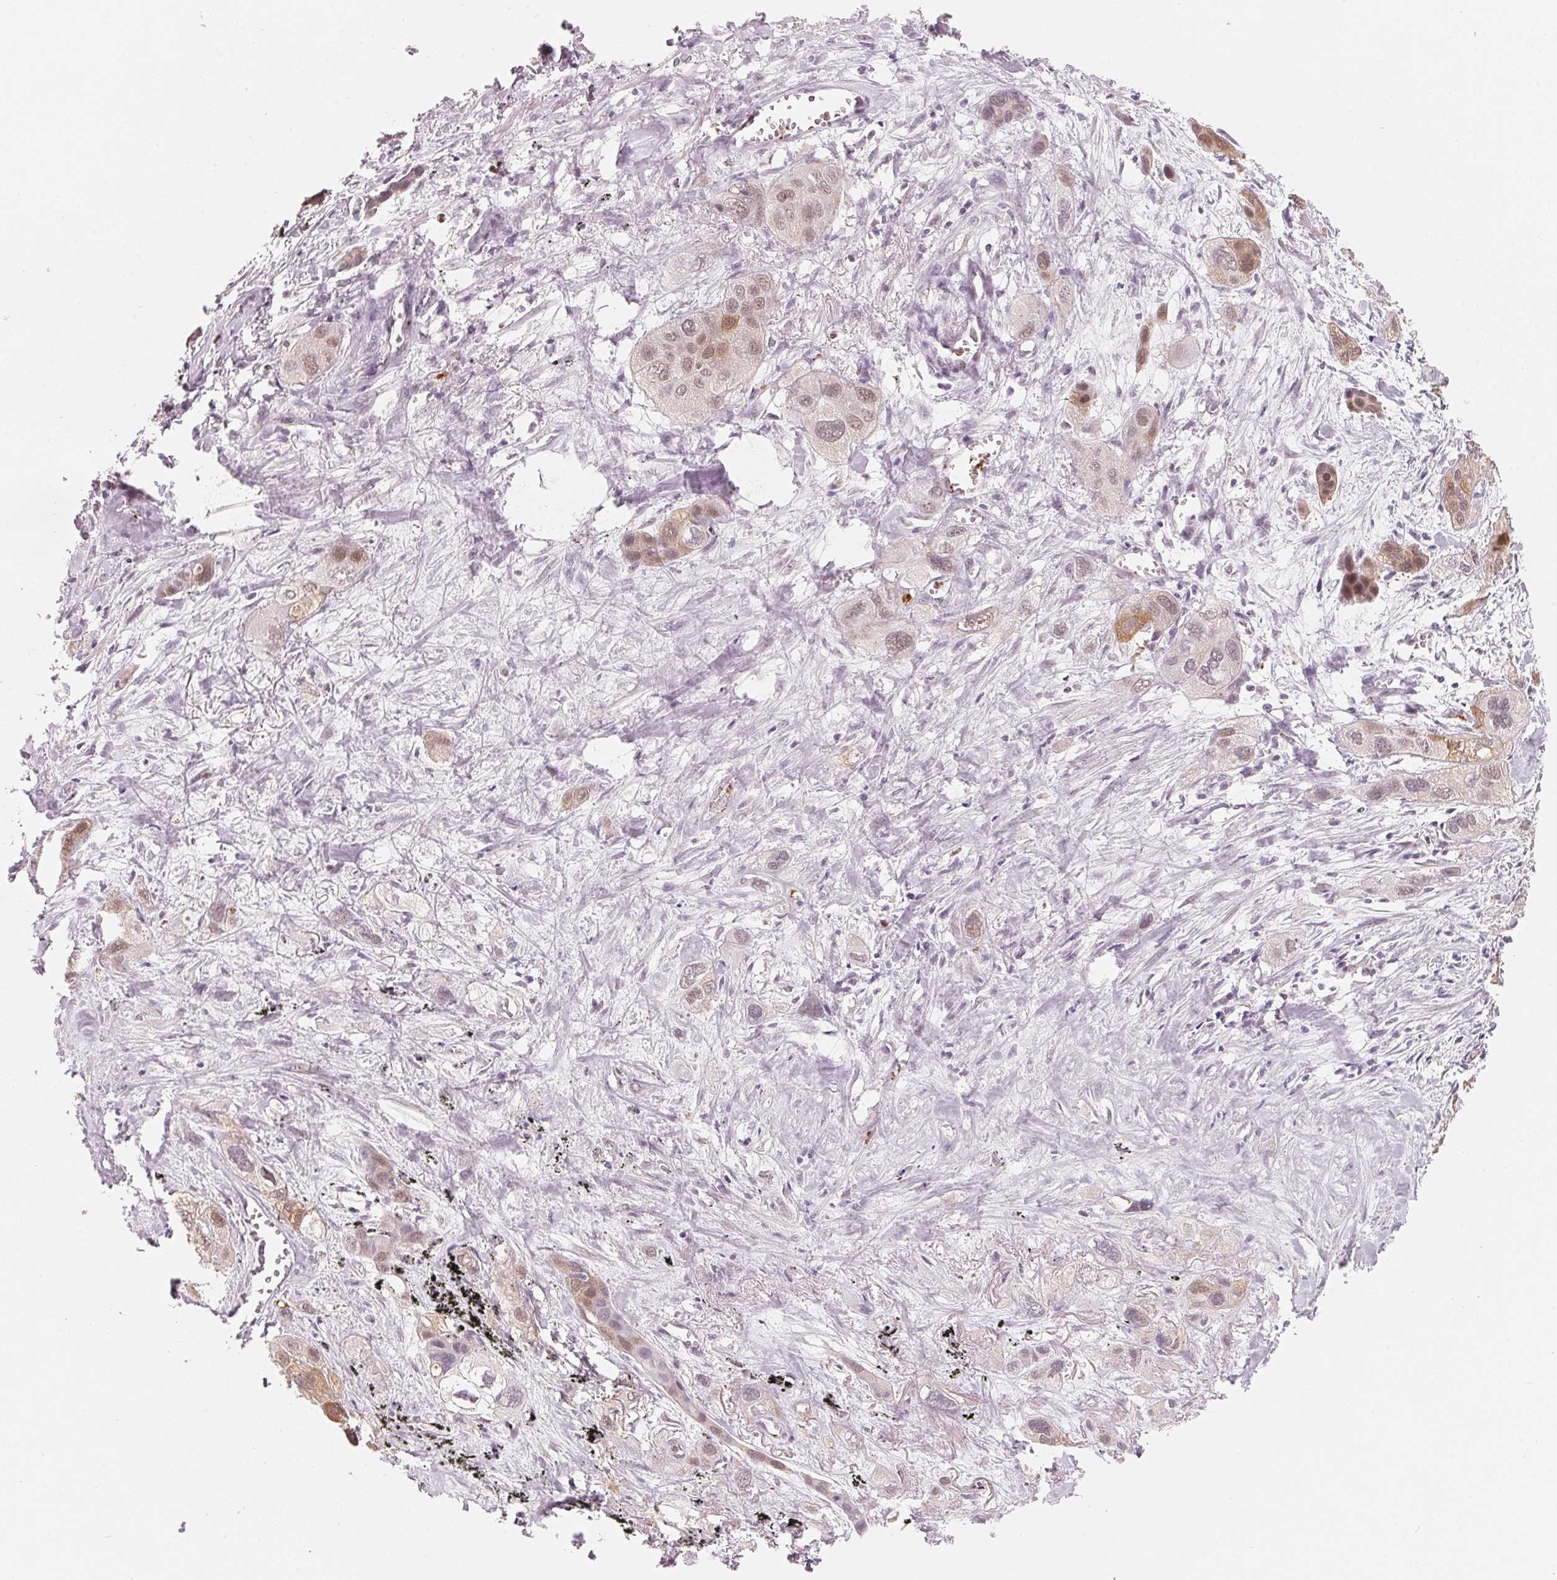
{"staining": {"intensity": "moderate", "quantity": "25%-75%", "location": "nuclear"}, "tissue": "lung cancer", "cell_type": "Tumor cells", "image_type": "cancer", "snomed": [{"axis": "morphology", "description": "Squamous cell carcinoma, NOS"}, {"axis": "morphology", "description": "Squamous cell carcinoma, metastatic, NOS"}, {"axis": "topography", "description": "Lung"}], "caption": "The photomicrograph displays staining of lung metastatic squamous cell carcinoma, revealing moderate nuclear protein positivity (brown color) within tumor cells. Nuclei are stained in blue.", "gene": "ARHGAP22", "patient": {"sex": "male", "age": 59}}